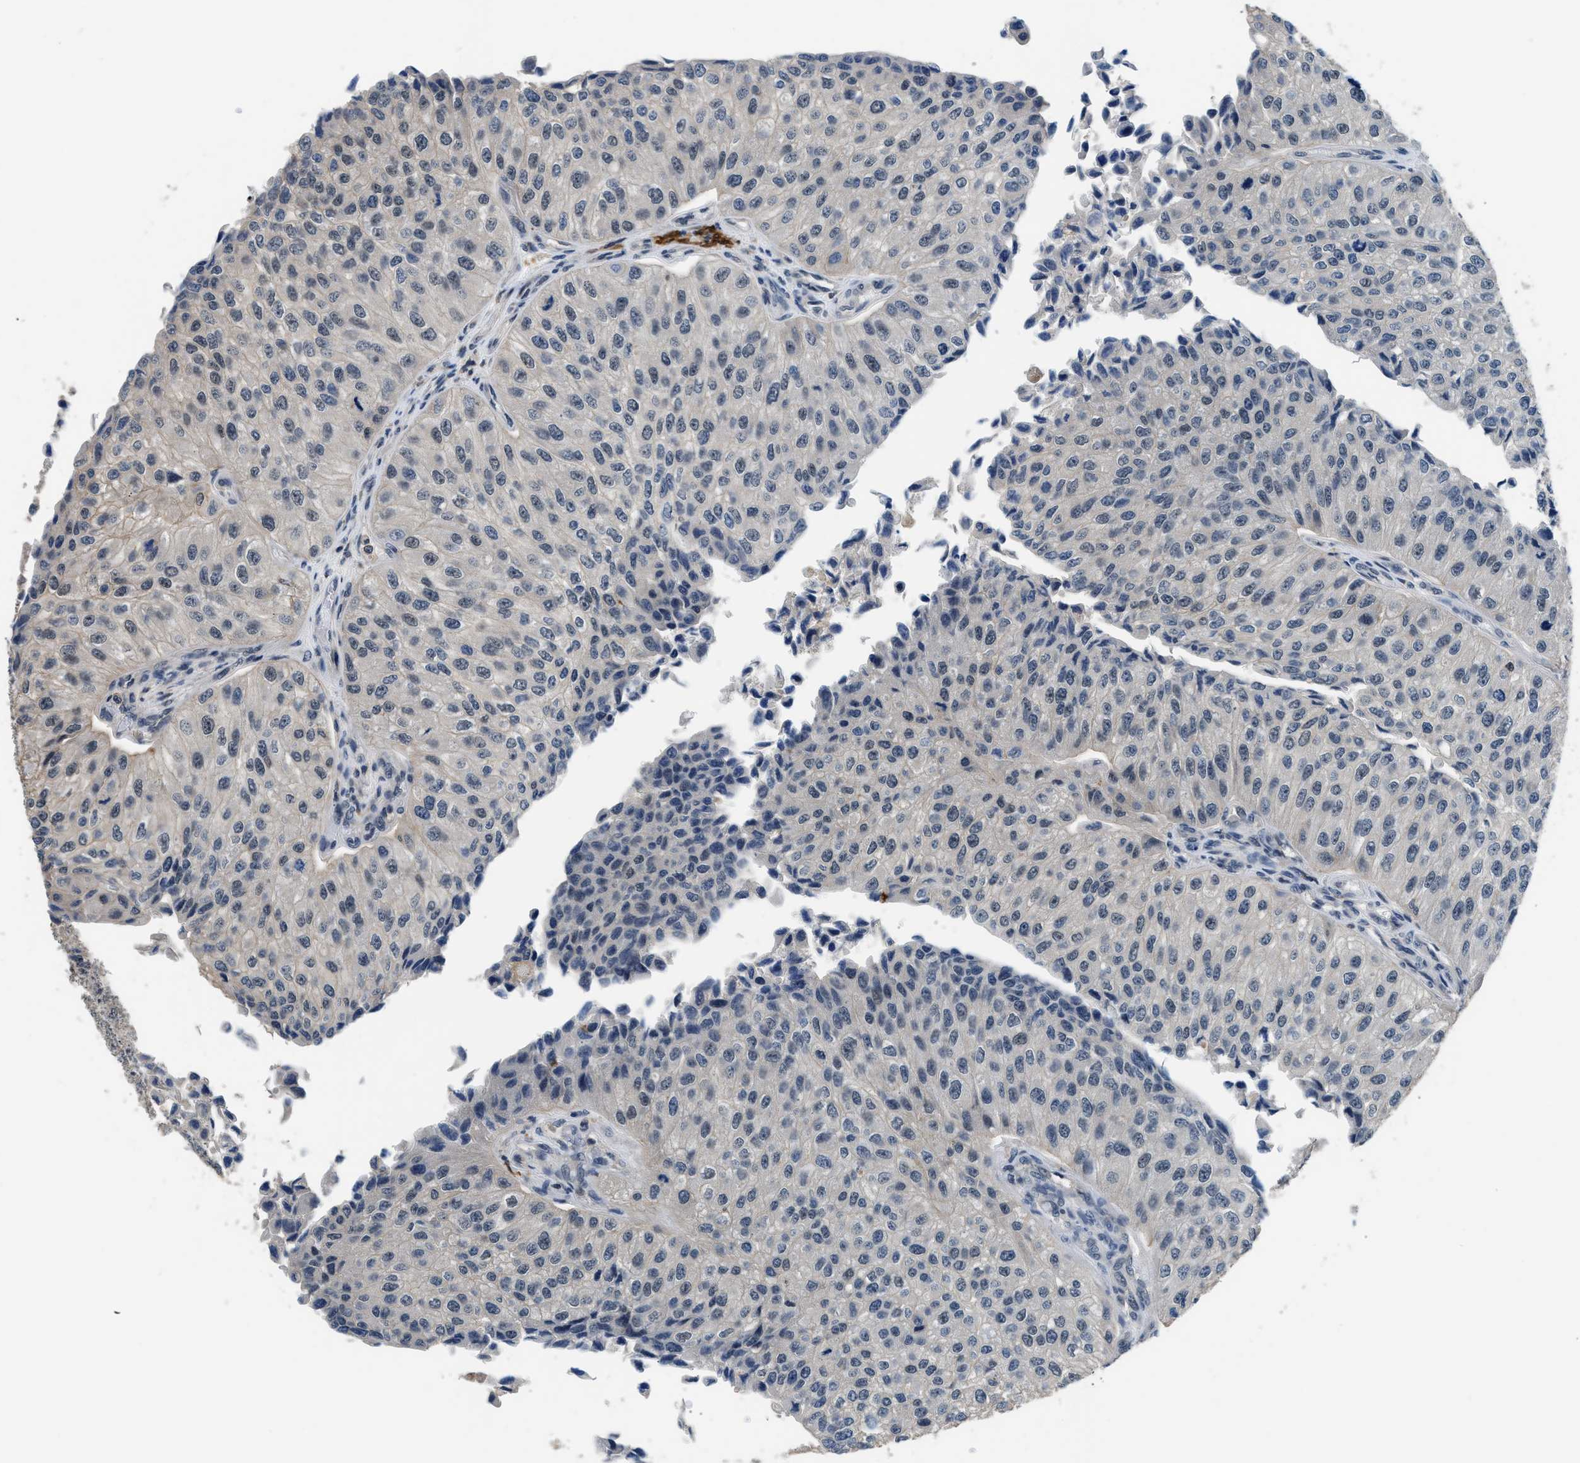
{"staining": {"intensity": "negative", "quantity": "none", "location": "none"}, "tissue": "urothelial cancer", "cell_type": "Tumor cells", "image_type": "cancer", "snomed": [{"axis": "morphology", "description": "Urothelial carcinoma, High grade"}, {"axis": "topography", "description": "Kidney"}, {"axis": "topography", "description": "Urinary bladder"}], "caption": "There is no significant expression in tumor cells of high-grade urothelial carcinoma.", "gene": "MTMR1", "patient": {"sex": "male", "age": 77}}